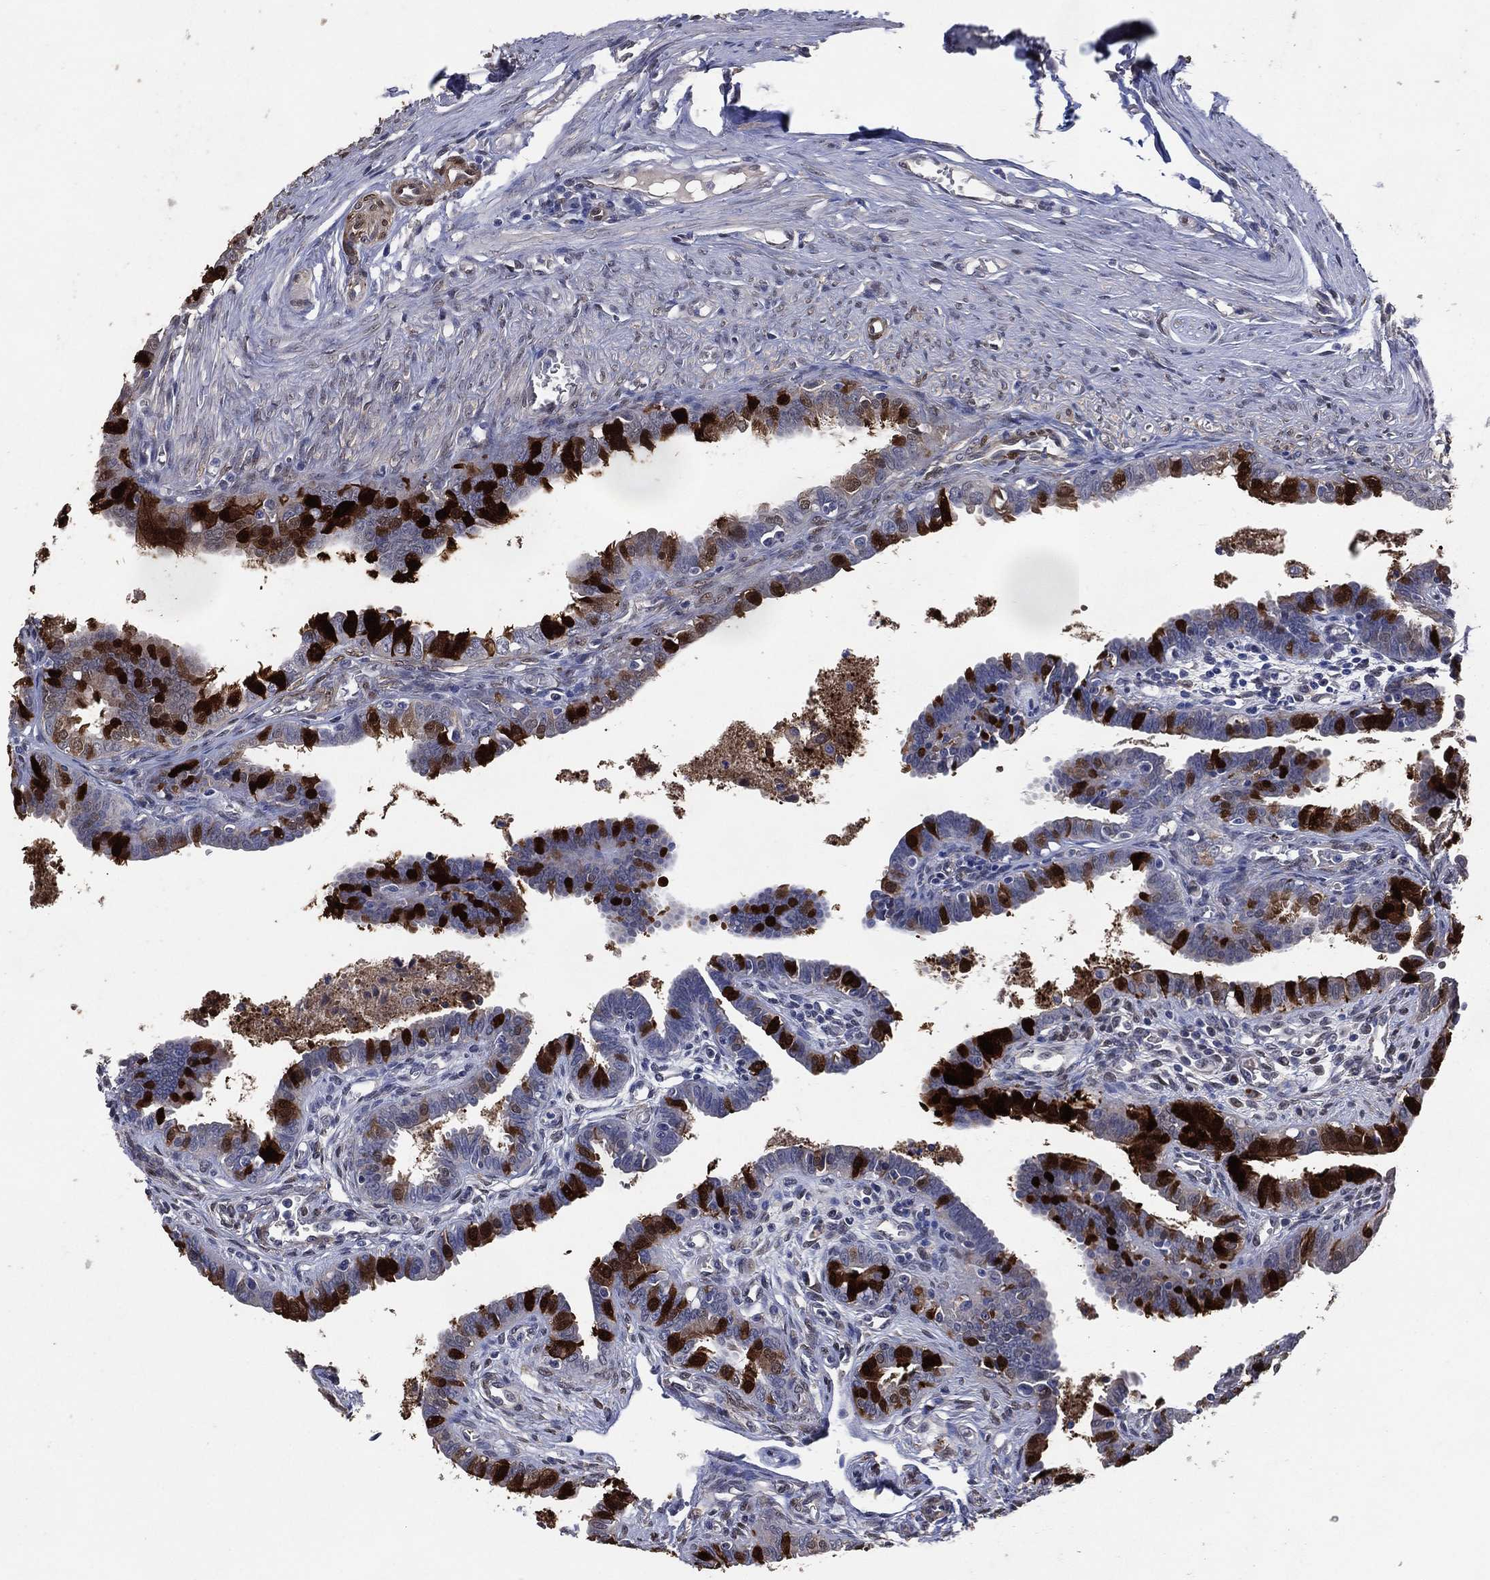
{"staining": {"intensity": "strong", "quantity": "25%-75%", "location": "cytoplasmic/membranous,nuclear"}, "tissue": "fallopian tube", "cell_type": "Glandular cells", "image_type": "normal", "snomed": [{"axis": "morphology", "description": "Normal tissue, NOS"}, {"axis": "morphology", "description": "Carcinoma, endometroid"}, {"axis": "topography", "description": "Fallopian tube"}, {"axis": "topography", "description": "Ovary"}], "caption": "Immunohistochemistry (IHC) (DAB (3,3'-diaminobenzidine)) staining of normal fallopian tube shows strong cytoplasmic/membranous,nuclear protein positivity in about 25%-75% of glandular cells.", "gene": "AK1", "patient": {"sex": "female", "age": 42}}